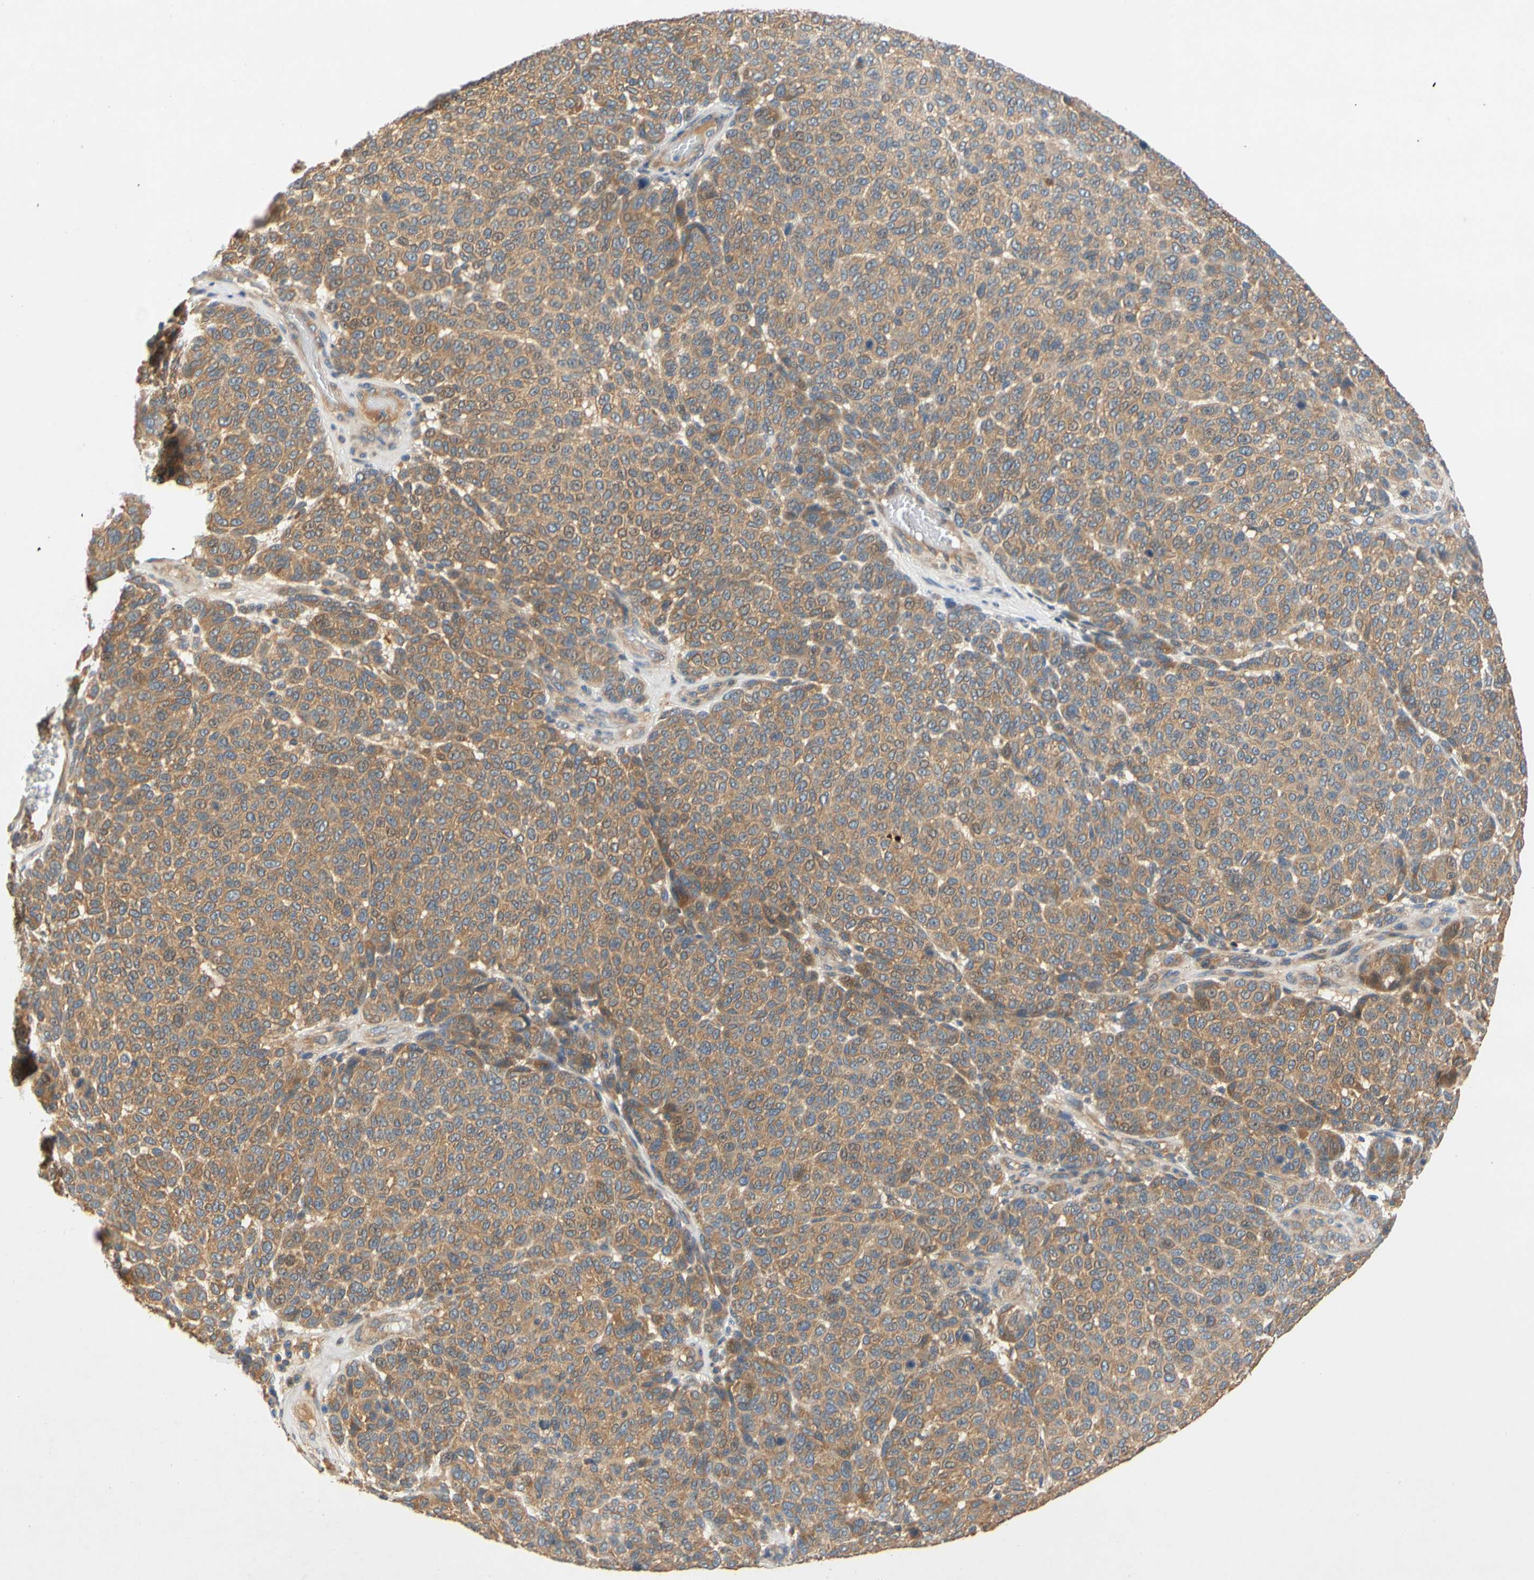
{"staining": {"intensity": "moderate", "quantity": ">75%", "location": "cytoplasmic/membranous"}, "tissue": "melanoma", "cell_type": "Tumor cells", "image_type": "cancer", "snomed": [{"axis": "morphology", "description": "Malignant melanoma, NOS"}, {"axis": "topography", "description": "Skin"}], "caption": "Immunohistochemistry (IHC) of malignant melanoma shows medium levels of moderate cytoplasmic/membranous expression in approximately >75% of tumor cells.", "gene": "USP46", "patient": {"sex": "male", "age": 59}}